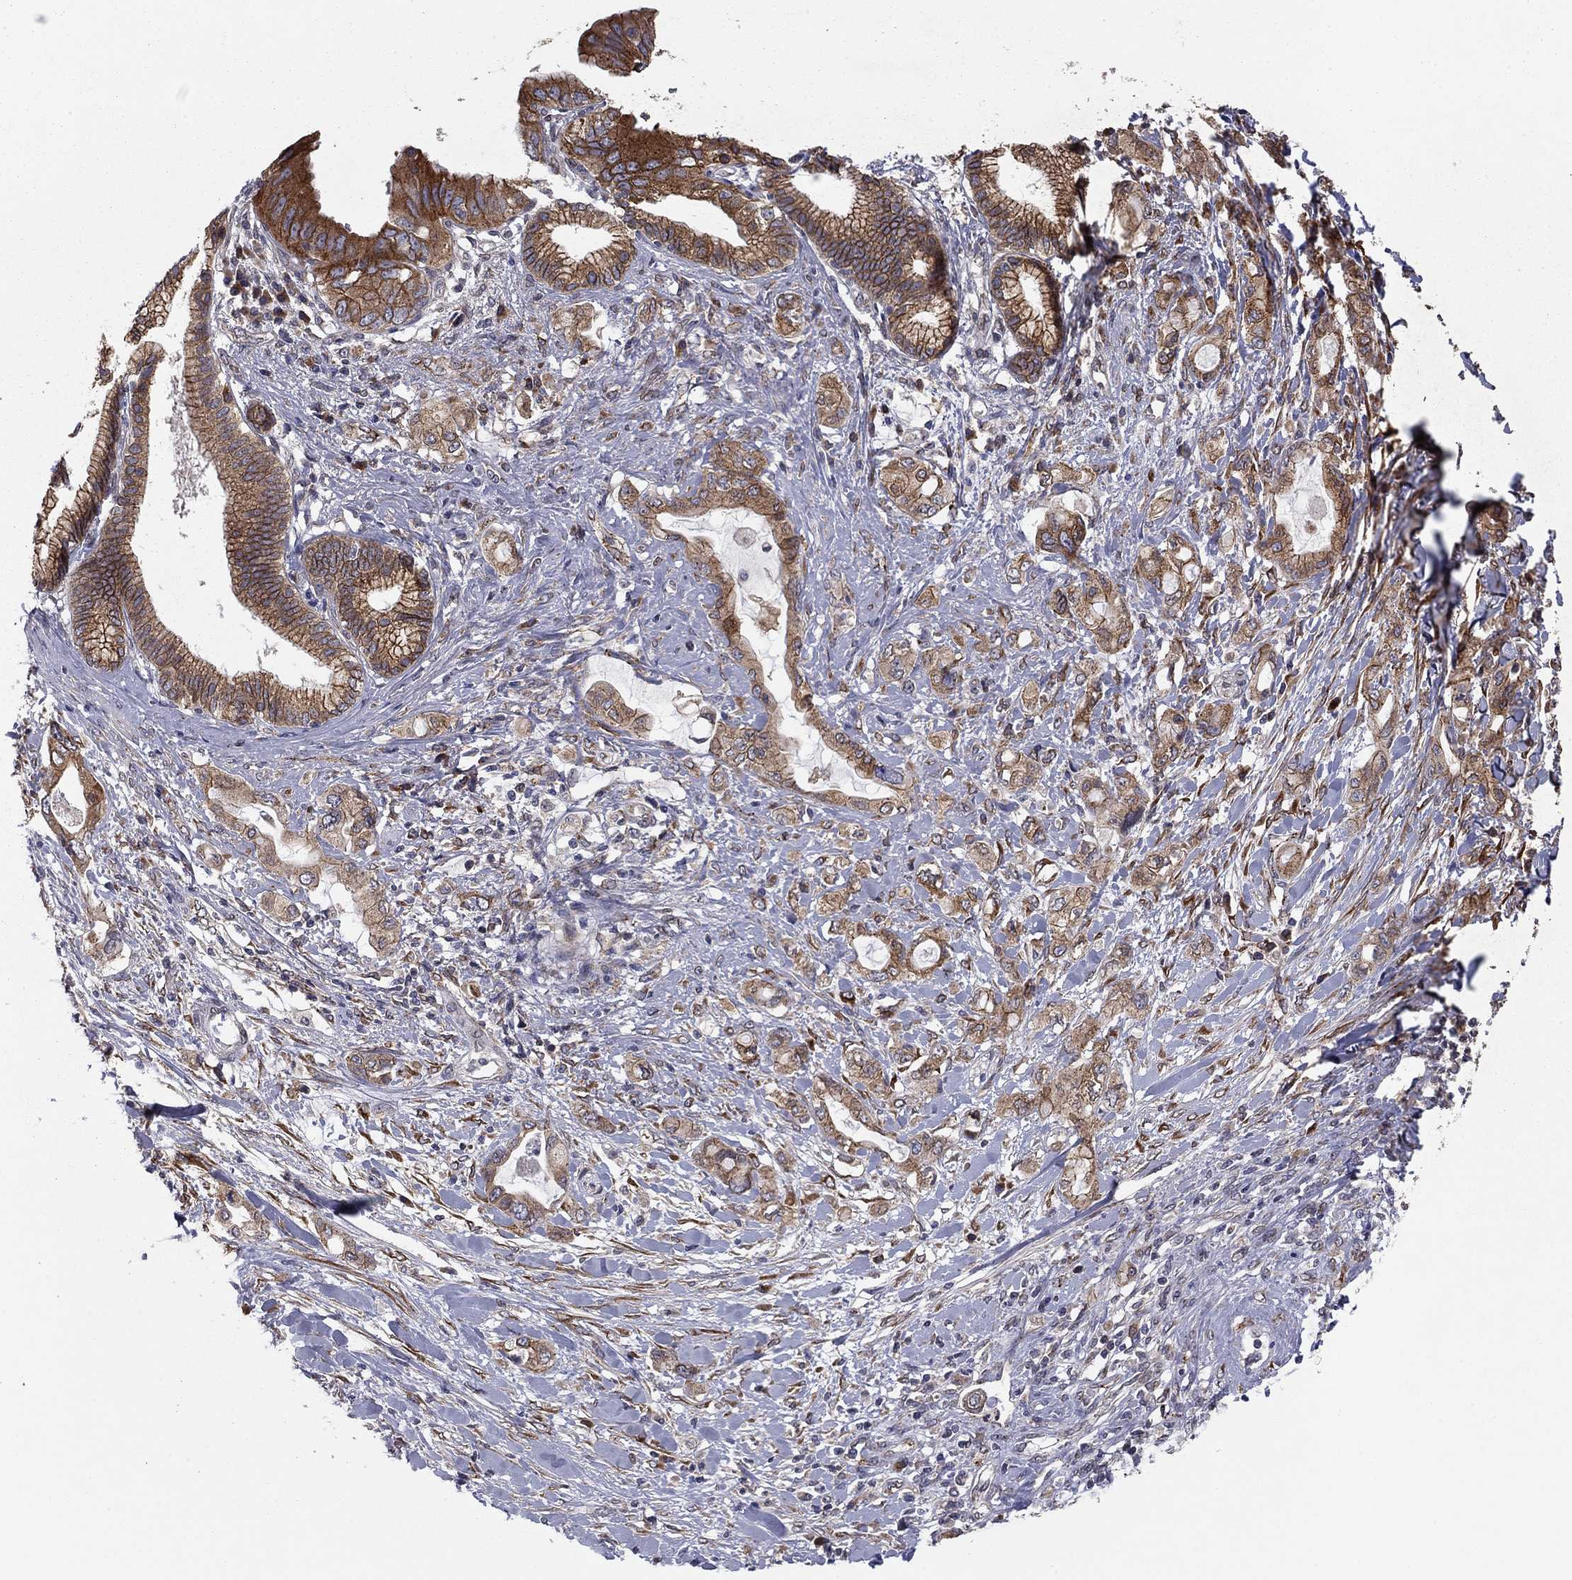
{"staining": {"intensity": "strong", "quantity": "25%-75%", "location": "cytoplasmic/membranous"}, "tissue": "pancreatic cancer", "cell_type": "Tumor cells", "image_type": "cancer", "snomed": [{"axis": "morphology", "description": "Adenocarcinoma, NOS"}, {"axis": "topography", "description": "Pancreas"}], "caption": "Pancreatic adenocarcinoma stained with a protein marker shows strong staining in tumor cells.", "gene": "YIF1A", "patient": {"sex": "female", "age": 56}}